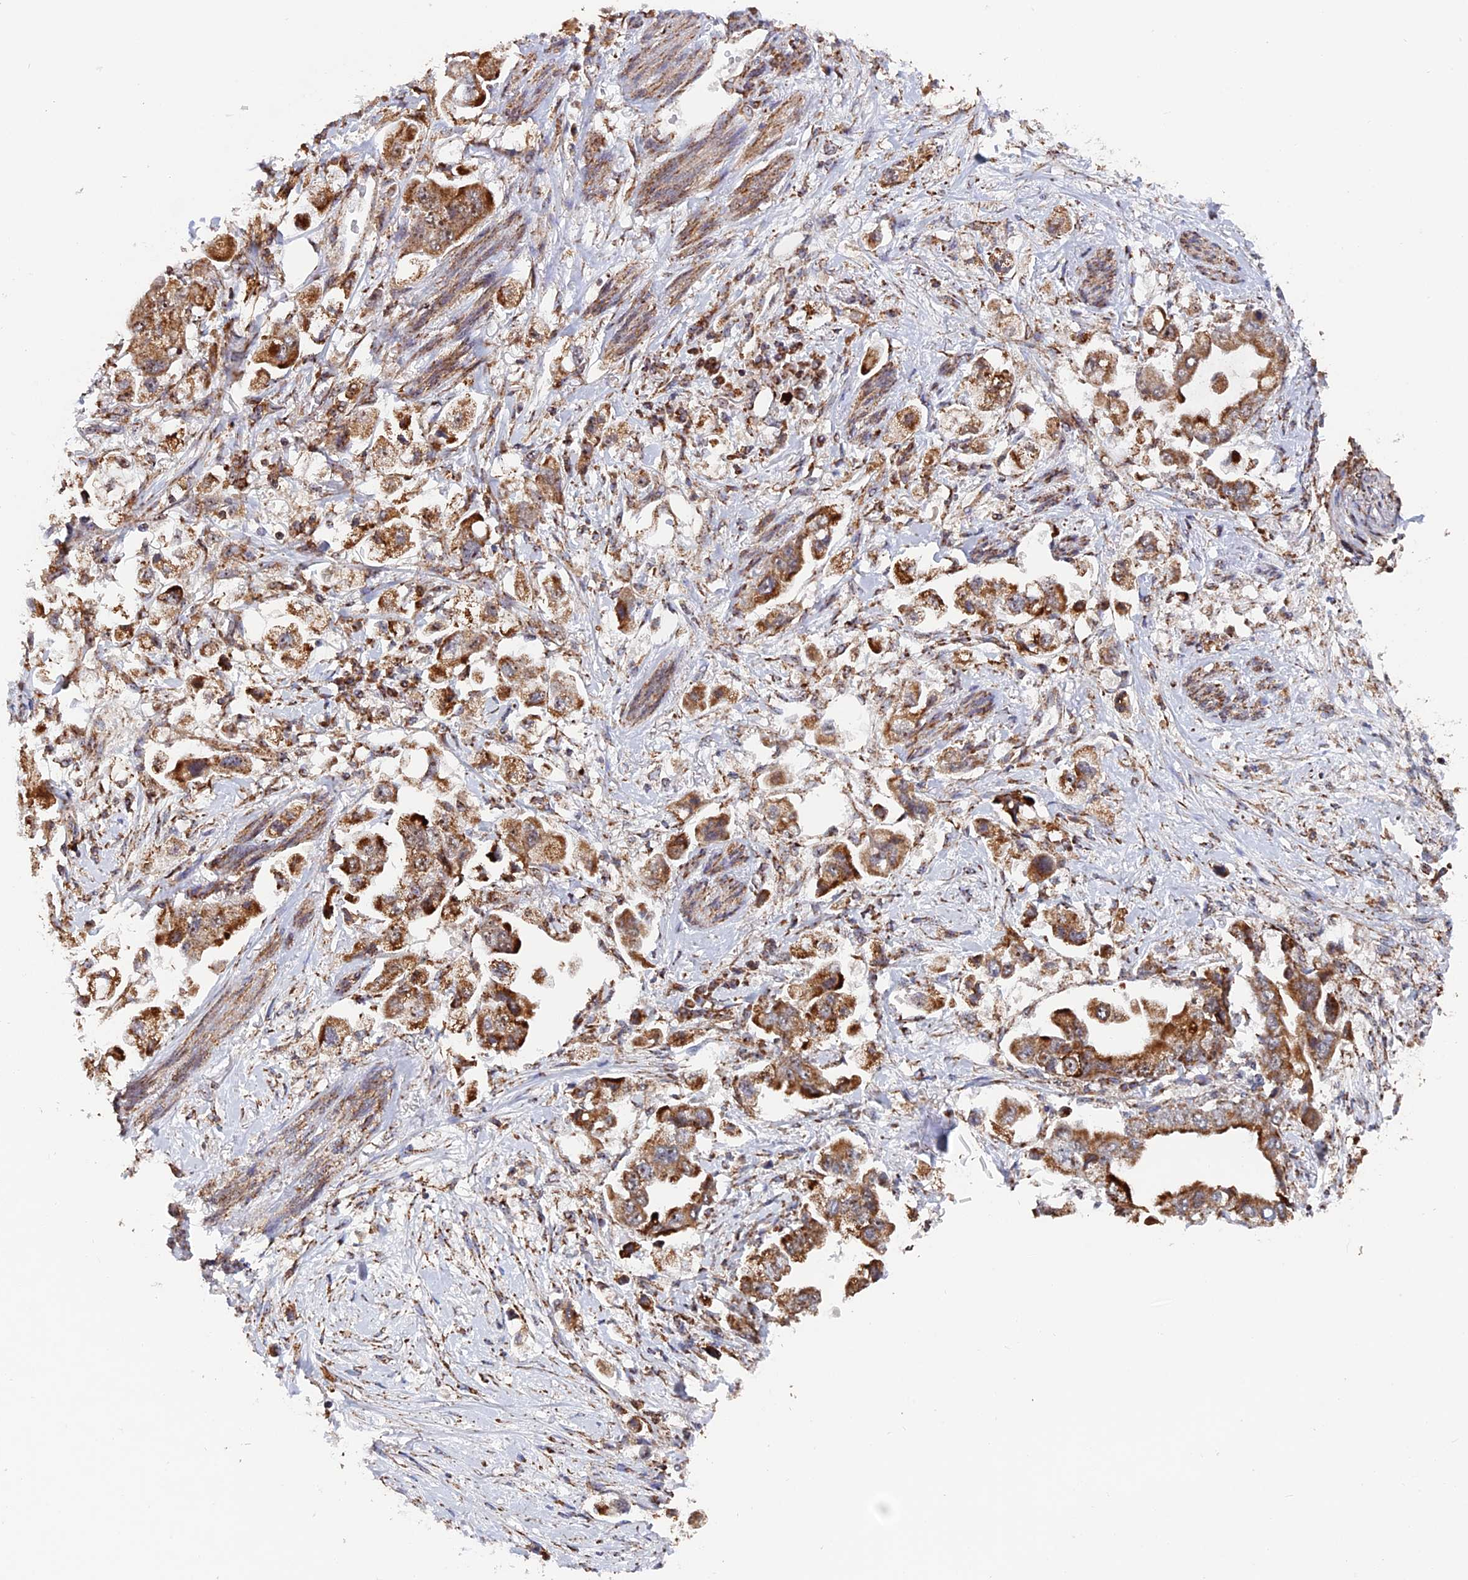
{"staining": {"intensity": "moderate", "quantity": ">75%", "location": "cytoplasmic/membranous"}, "tissue": "stomach cancer", "cell_type": "Tumor cells", "image_type": "cancer", "snomed": [{"axis": "morphology", "description": "Adenocarcinoma, NOS"}, {"axis": "topography", "description": "Stomach"}], "caption": "Stomach adenocarcinoma stained with a protein marker reveals moderate staining in tumor cells.", "gene": "DTYMK", "patient": {"sex": "male", "age": 62}}